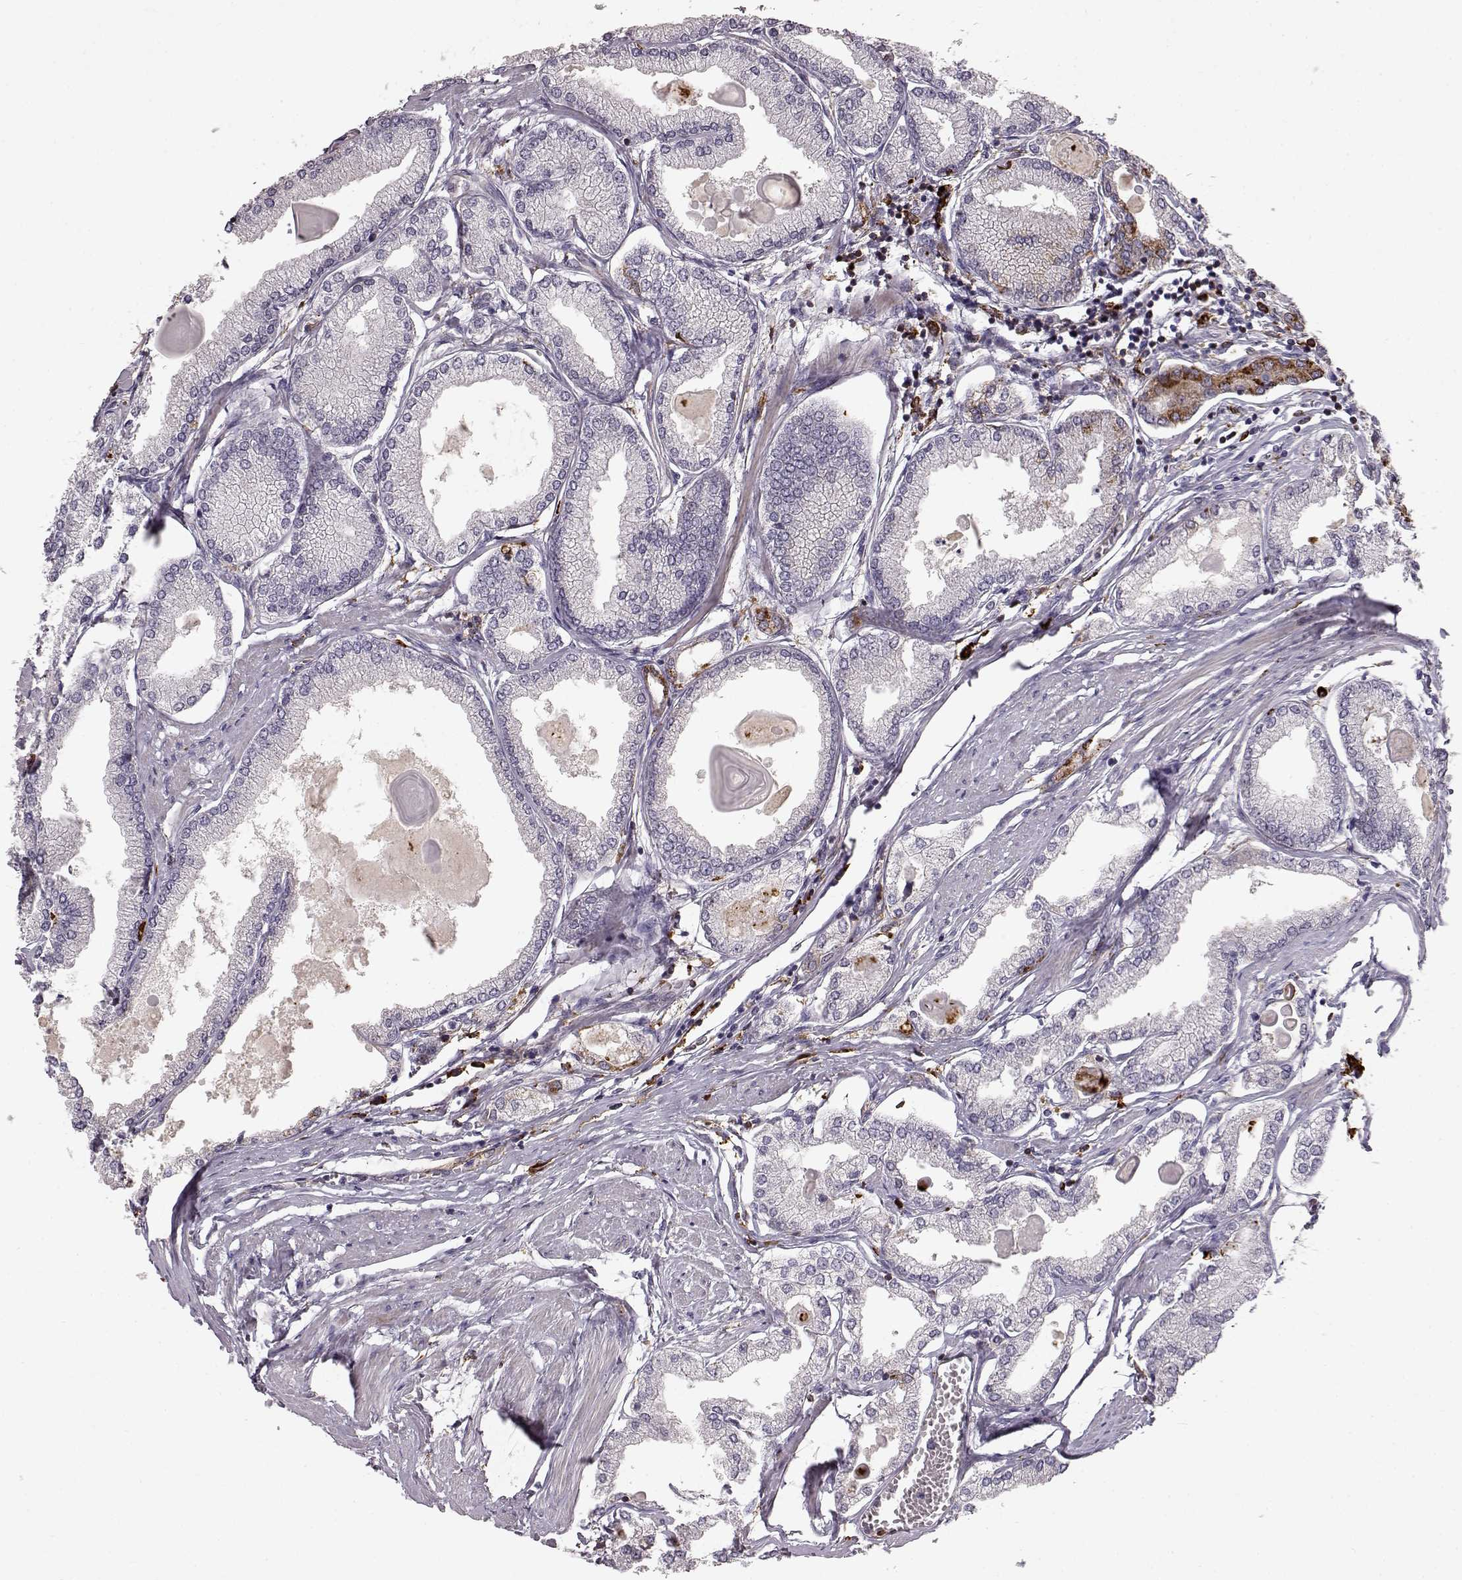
{"staining": {"intensity": "negative", "quantity": "none", "location": "none"}, "tissue": "prostate cancer", "cell_type": "Tumor cells", "image_type": "cancer", "snomed": [{"axis": "morphology", "description": "Adenocarcinoma, High grade"}, {"axis": "topography", "description": "Prostate"}], "caption": "Immunohistochemical staining of human prostate cancer (high-grade adenocarcinoma) exhibits no significant positivity in tumor cells. The staining was performed using DAB (3,3'-diaminobenzidine) to visualize the protein expression in brown, while the nuclei were stained in blue with hematoxylin (Magnification: 20x).", "gene": "CCNF", "patient": {"sex": "male", "age": 68}}